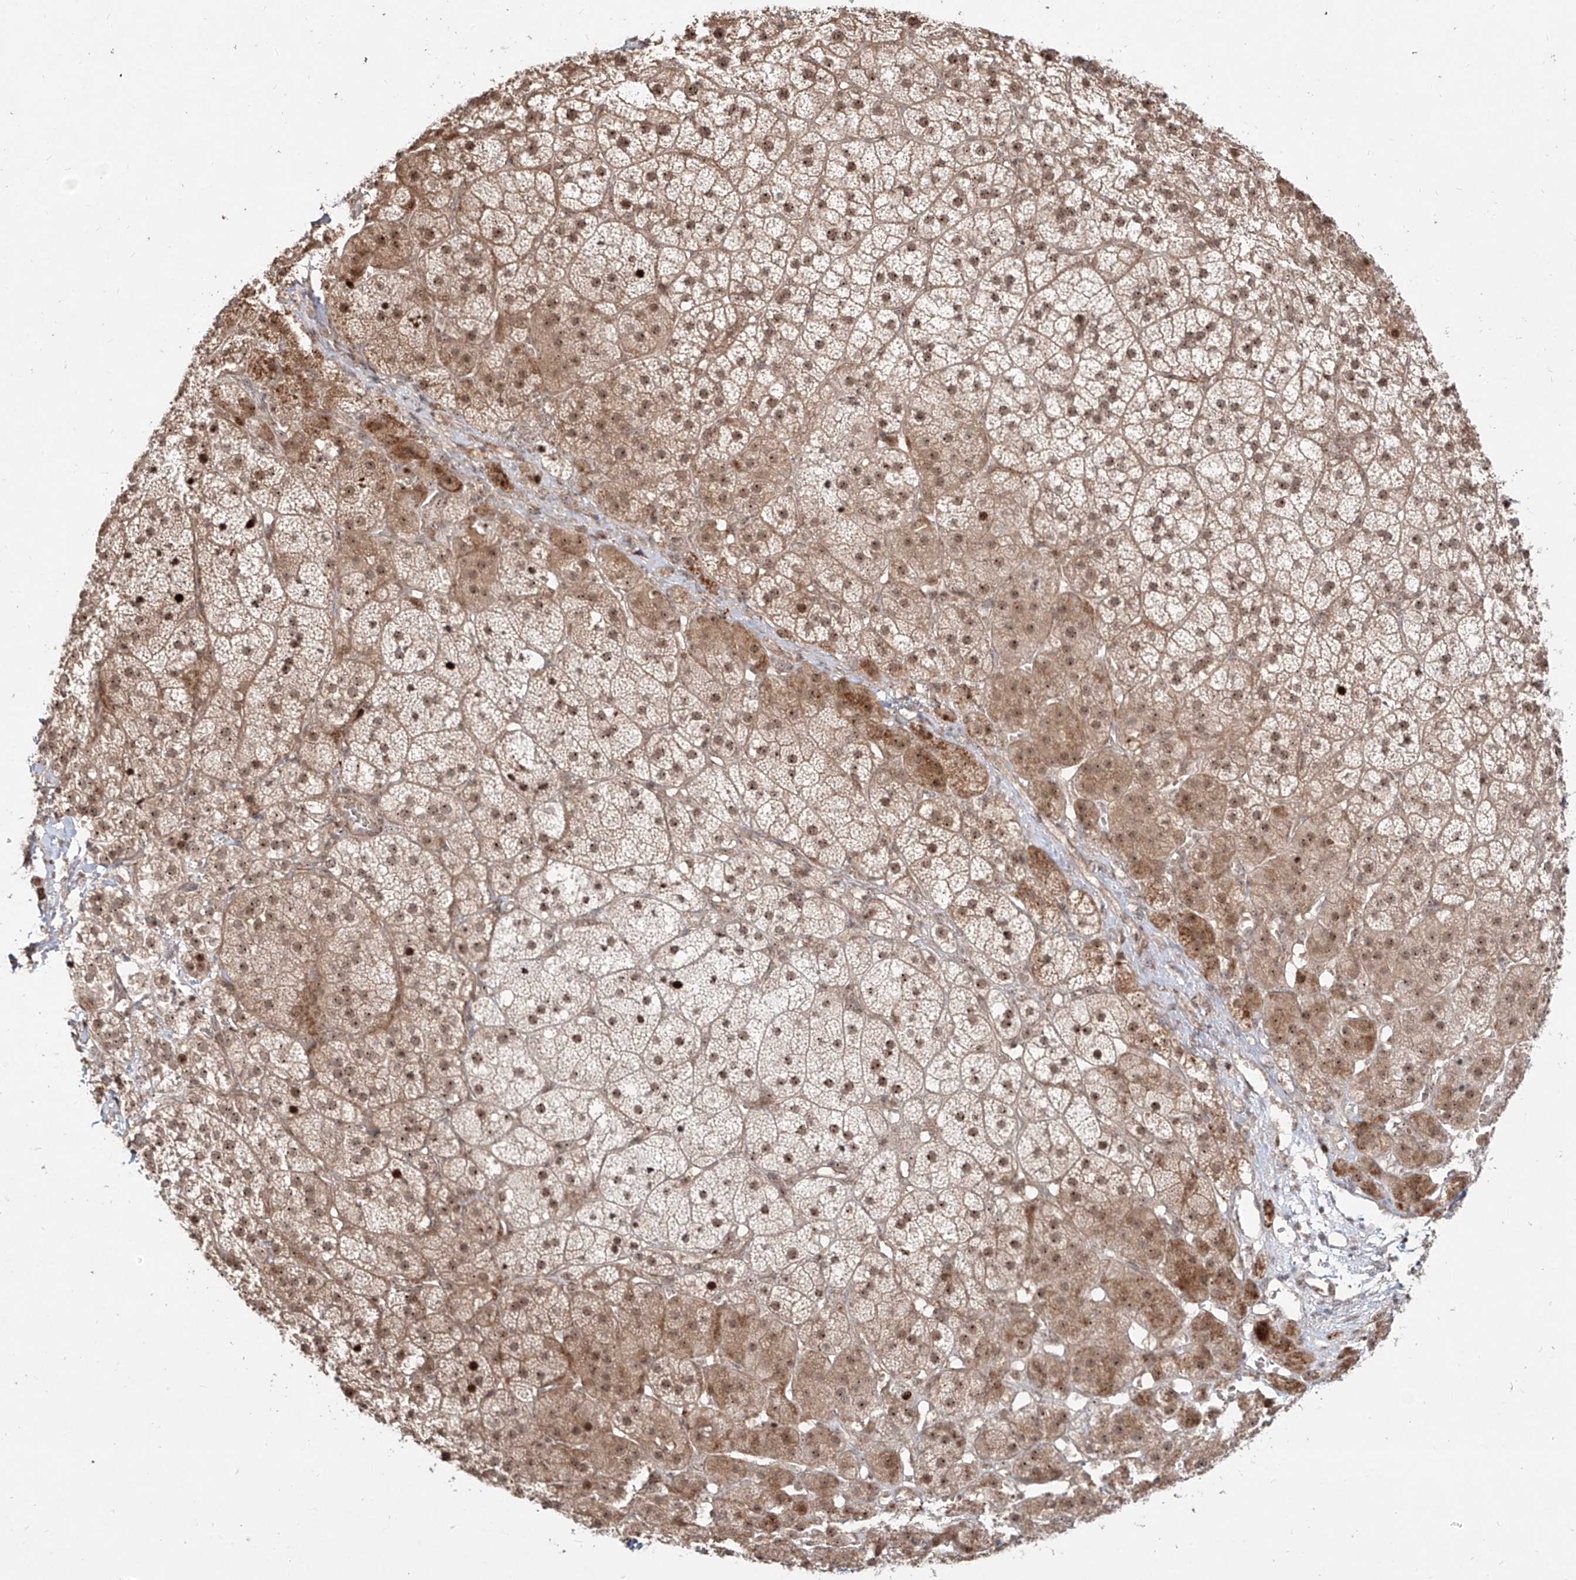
{"staining": {"intensity": "moderate", "quantity": ">75%", "location": "cytoplasmic/membranous,nuclear"}, "tissue": "adrenal gland", "cell_type": "Glandular cells", "image_type": "normal", "snomed": [{"axis": "morphology", "description": "Normal tissue, NOS"}, {"axis": "topography", "description": "Adrenal gland"}], "caption": "Immunohistochemistry (DAB (3,3'-diaminobenzidine)) staining of unremarkable human adrenal gland reveals moderate cytoplasmic/membranous,nuclear protein positivity in approximately >75% of glandular cells.", "gene": "ZNF710", "patient": {"sex": "female", "age": 44}}